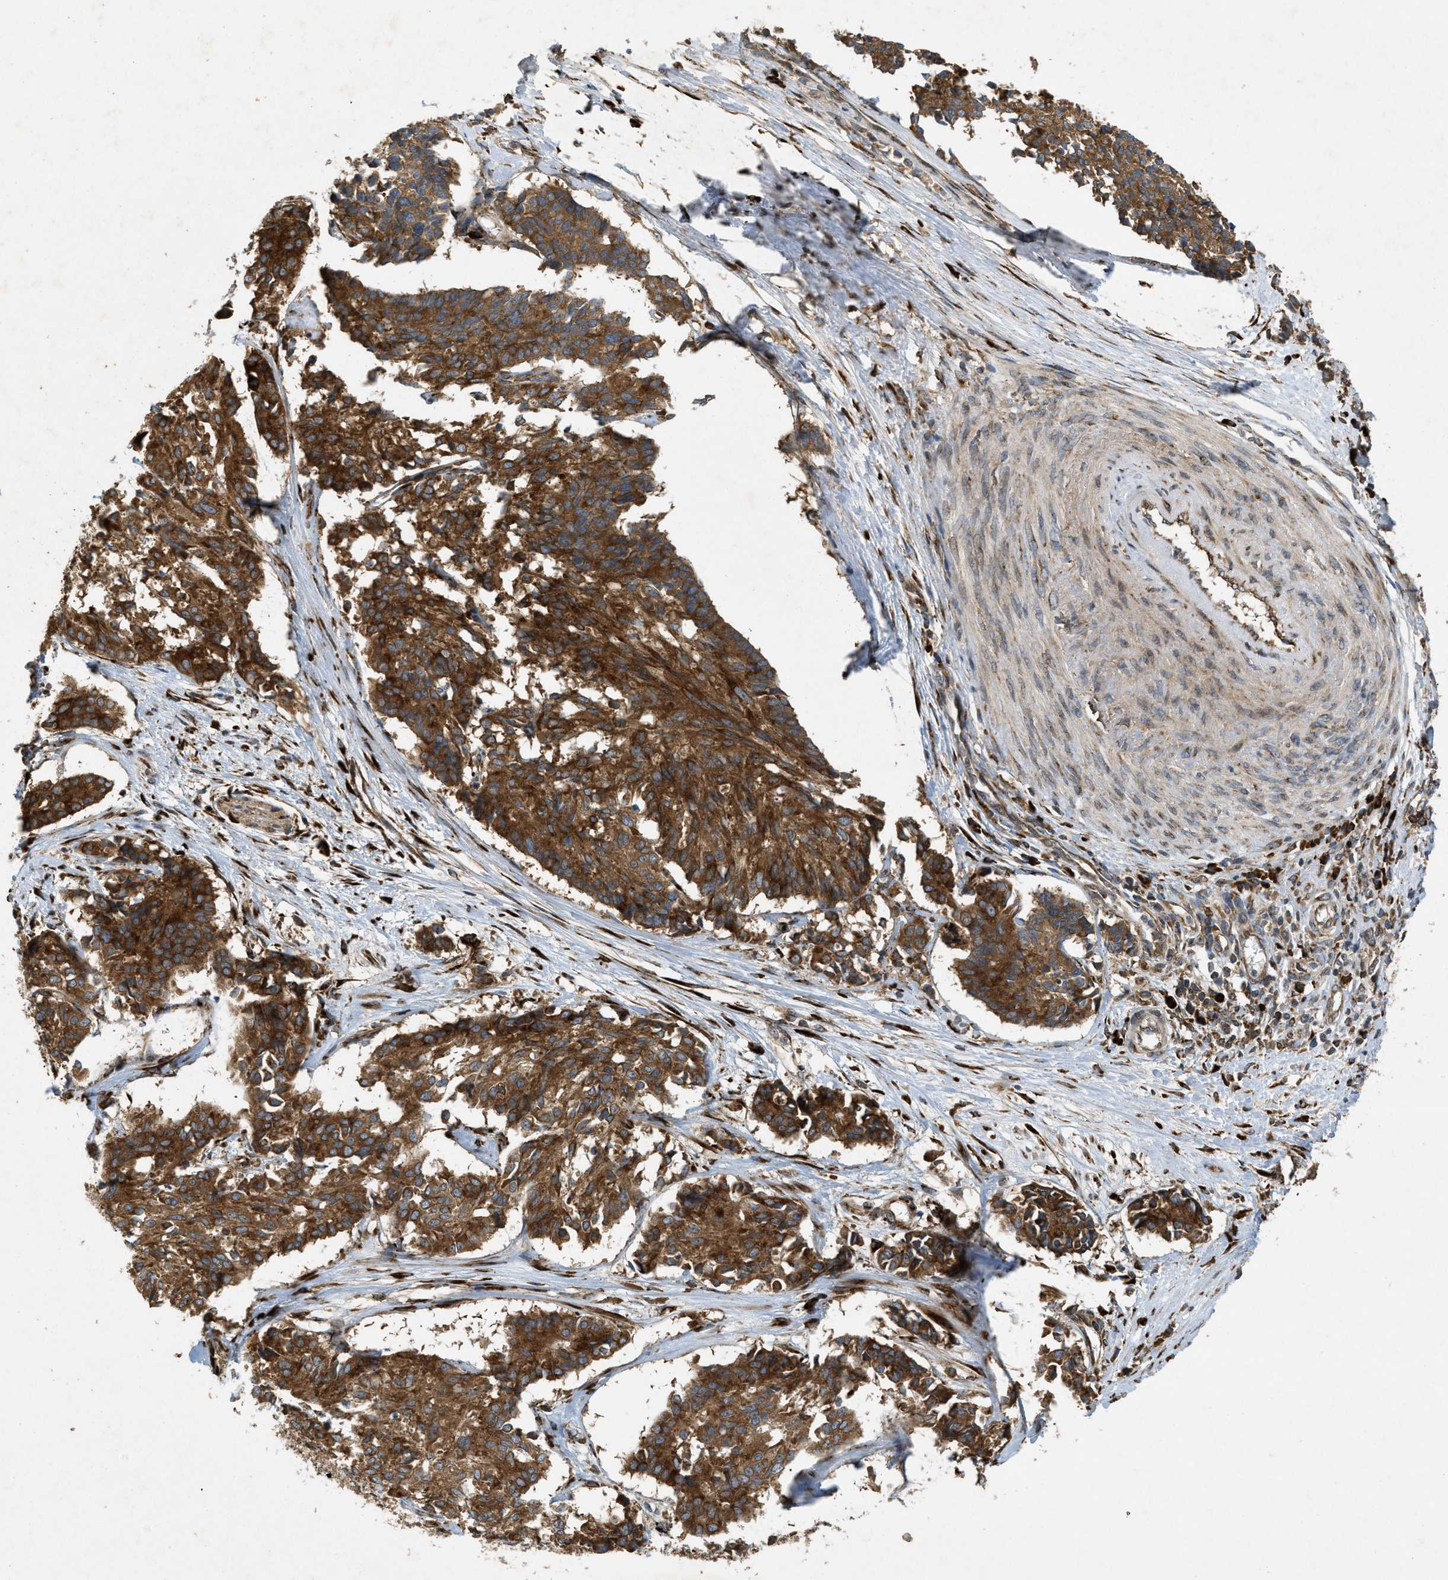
{"staining": {"intensity": "moderate", "quantity": ">75%", "location": "cytoplasmic/membranous"}, "tissue": "cervical cancer", "cell_type": "Tumor cells", "image_type": "cancer", "snomed": [{"axis": "morphology", "description": "Squamous cell carcinoma, NOS"}, {"axis": "topography", "description": "Cervix"}], "caption": "Tumor cells show medium levels of moderate cytoplasmic/membranous positivity in about >75% of cells in squamous cell carcinoma (cervical). (Brightfield microscopy of DAB IHC at high magnification).", "gene": "PCDH18", "patient": {"sex": "female", "age": 35}}